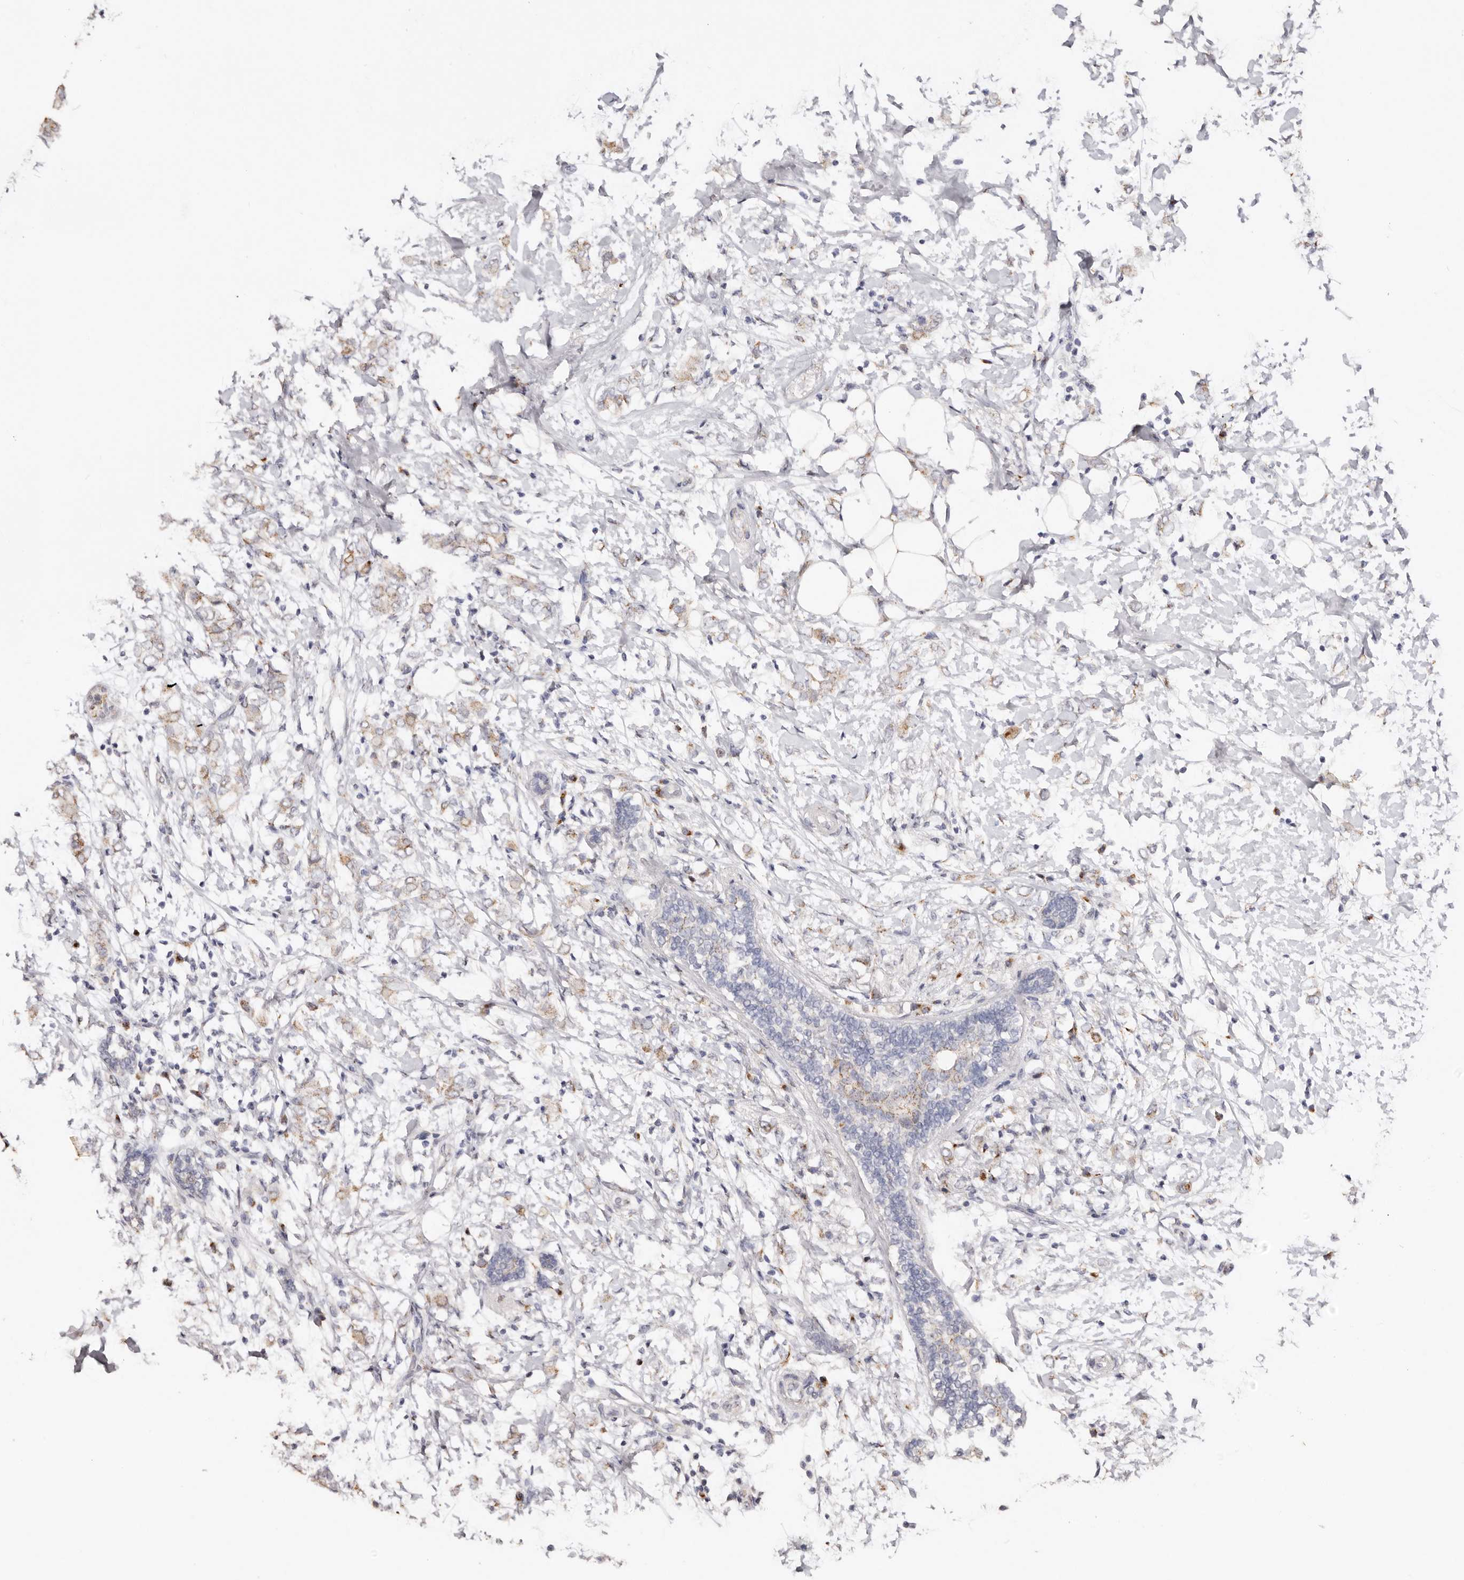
{"staining": {"intensity": "moderate", "quantity": ">75%", "location": "cytoplasmic/membranous"}, "tissue": "breast cancer", "cell_type": "Tumor cells", "image_type": "cancer", "snomed": [{"axis": "morphology", "description": "Normal tissue, NOS"}, {"axis": "morphology", "description": "Lobular carcinoma"}, {"axis": "topography", "description": "Breast"}], "caption": "Protein staining of lobular carcinoma (breast) tissue demonstrates moderate cytoplasmic/membranous positivity in about >75% of tumor cells.", "gene": "LGALS7B", "patient": {"sex": "female", "age": 47}}